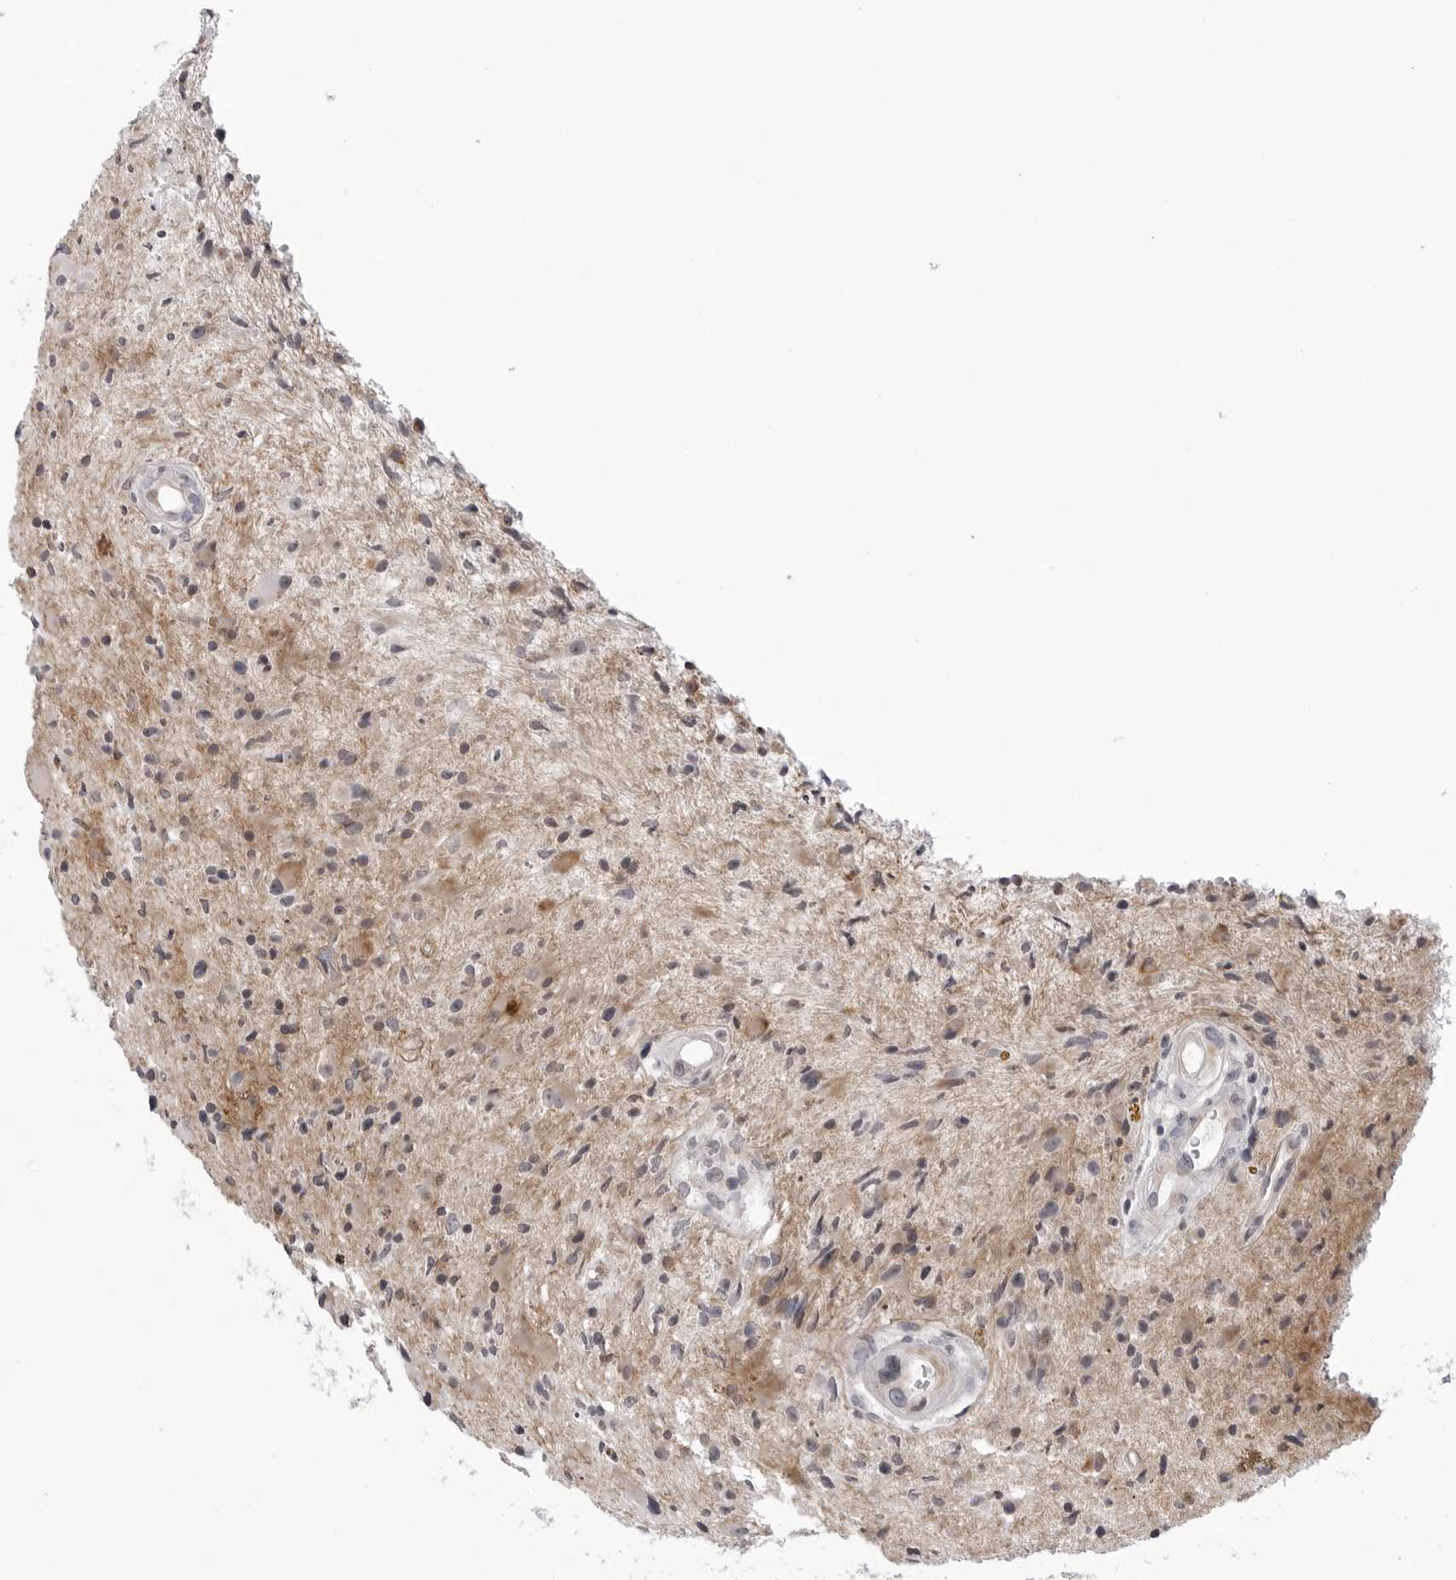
{"staining": {"intensity": "weak", "quantity": ">75%", "location": "cytoplasmic/membranous"}, "tissue": "glioma", "cell_type": "Tumor cells", "image_type": "cancer", "snomed": [{"axis": "morphology", "description": "Glioma, malignant, High grade"}, {"axis": "topography", "description": "Brain"}], "caption": "Brown immunohistochemical staining in malignant glioma (high-grade) reveals weak cytoplasmic/membranous staining in approximately >75% of tumor cells. (DAB IHC with brightfield microscopy, high magnification).", "gene": "CDK20", "patient": {"sex": "male", "age": 33}}